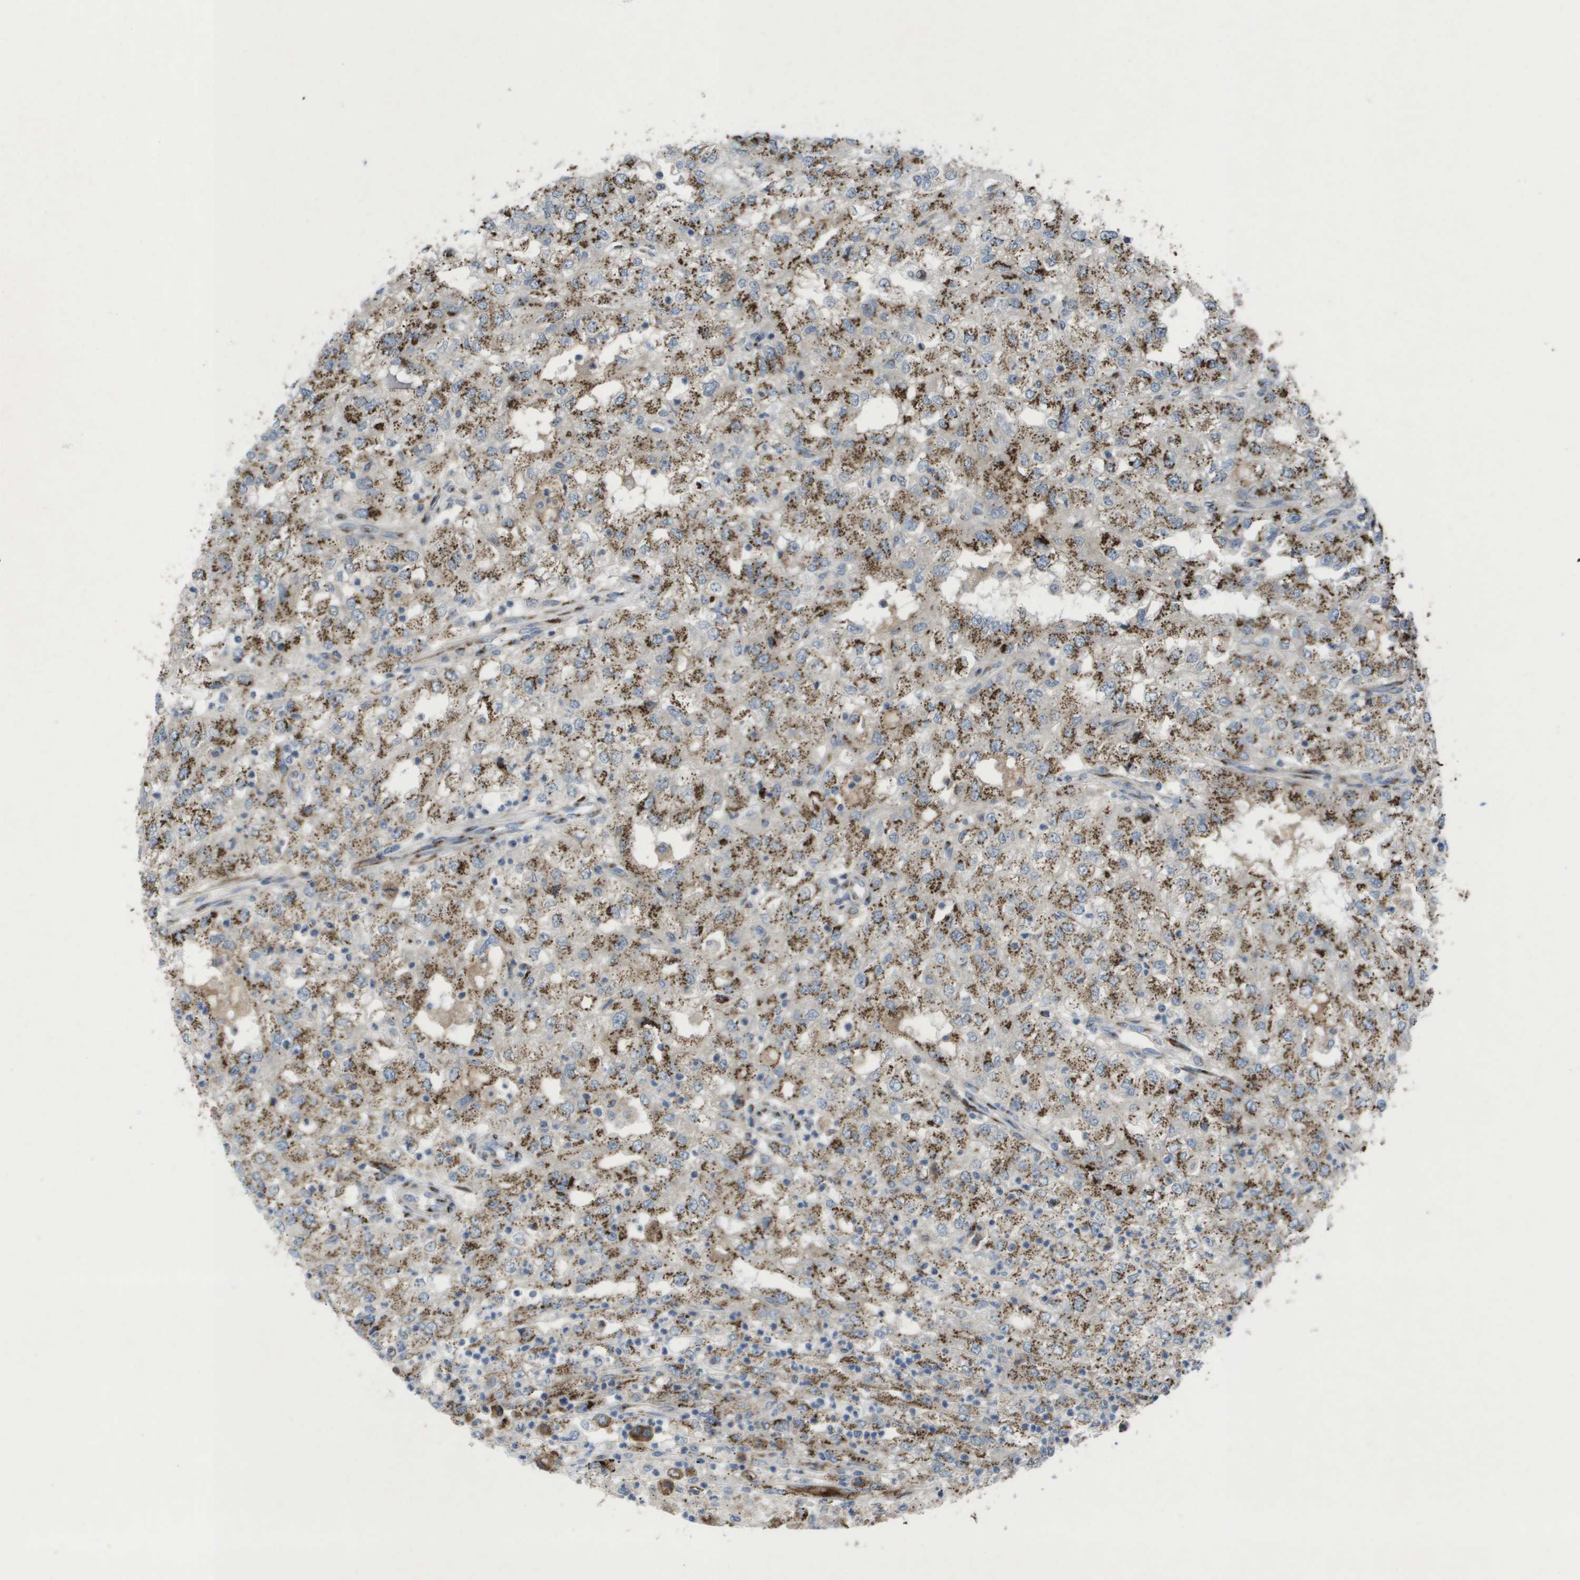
{"staining": {"intensity": "moderate", "quantity": ">75%", "location": "cytoplasmic/membranous"}, "tissue": "renal cancer", "cell_type": "Tumor cells", "image_type": "cancer", "snomed": [{"axis": "morphology", "description": "Adenocarcinoma, NOS"}, {"axis": "topography", "description": "Kidney"}], "caption": "Immunohistochemical staining of renal cancer (adenocarcinoma) exhibits moderate cytoplasmic/membranous protein staining in approximately >75% of tumor cells.", "gene": "QSOX2", "patient": {"sex": "female", "age": 54}}